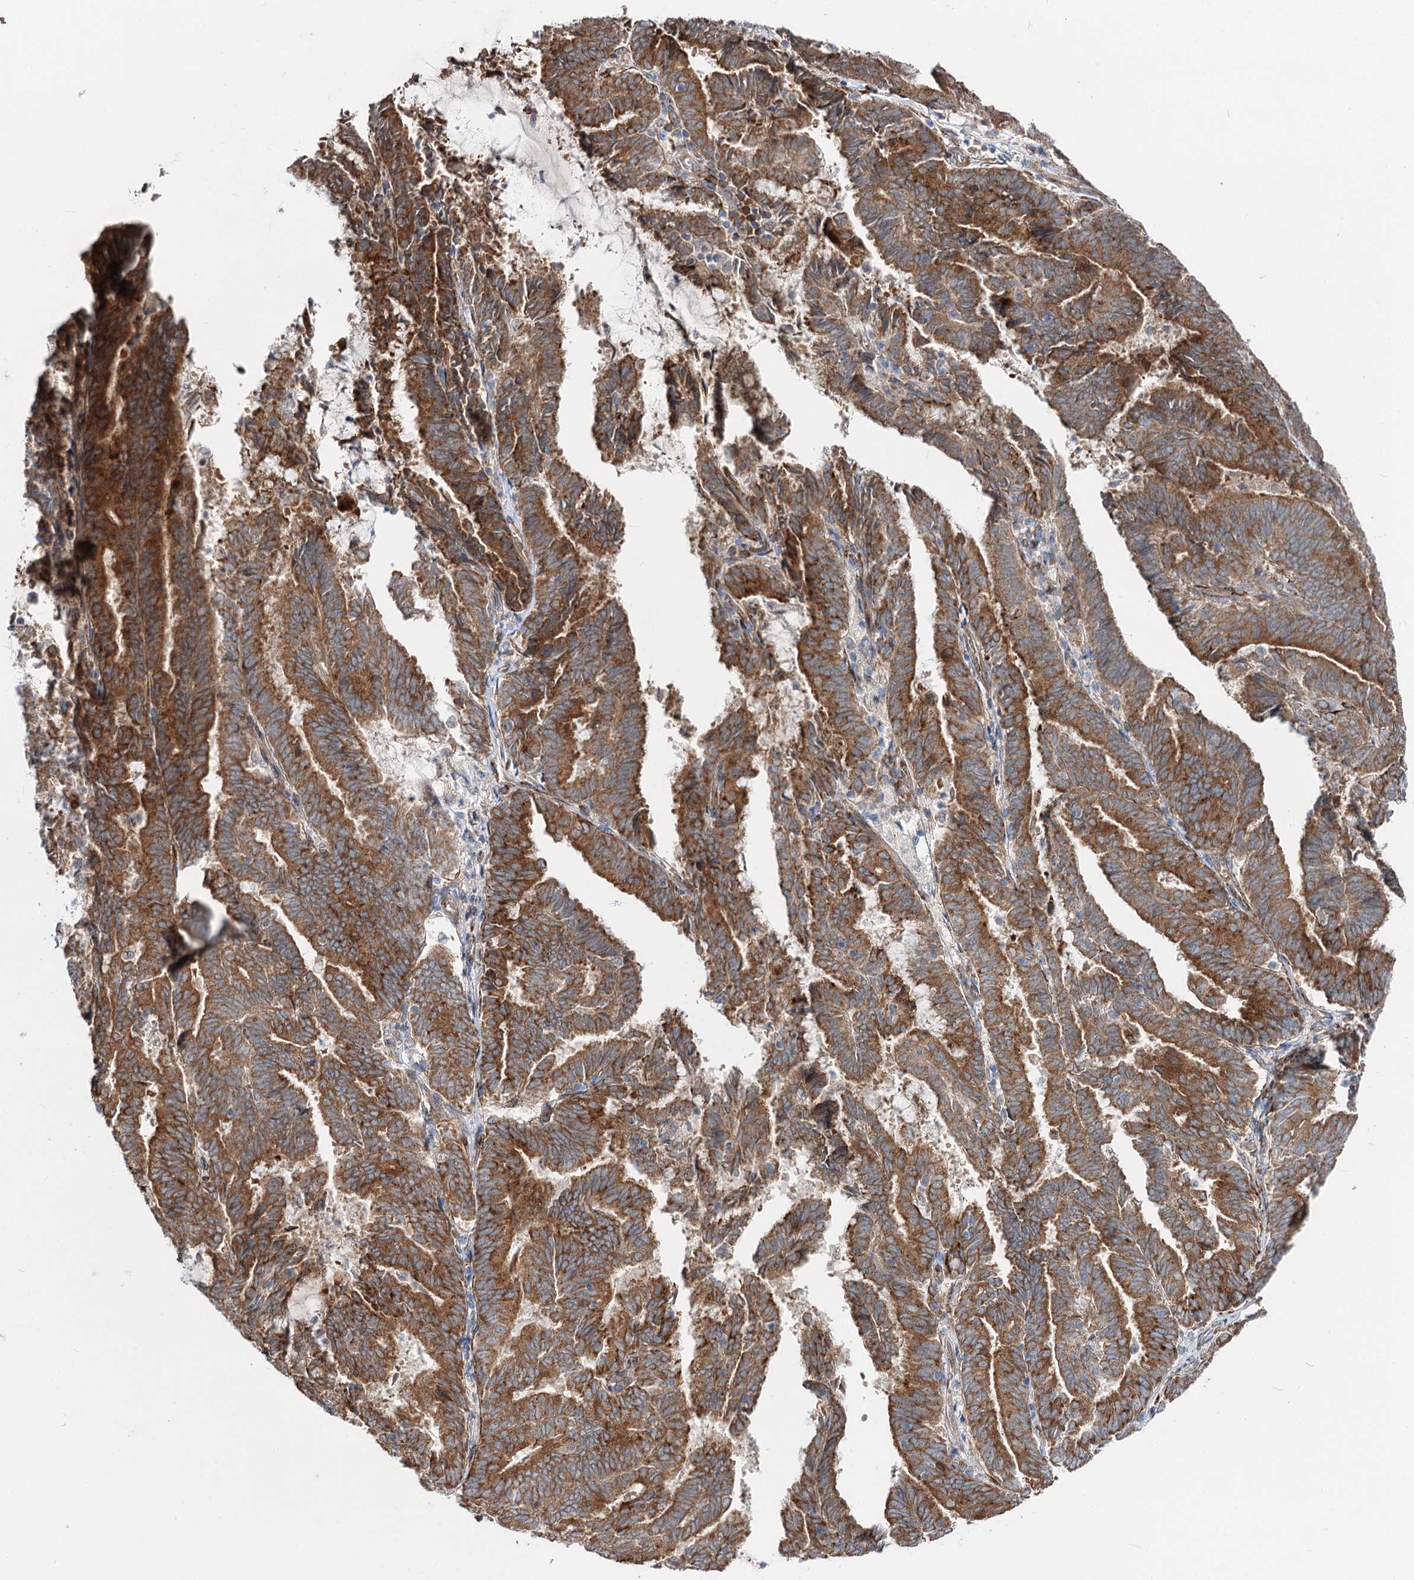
{"staining": {"intensity": "moderate", "quantity": ">75%", "location": "cytoplasmic/membranous"}, "tissue": "endometrial cancer", "cell_type": "Tumor cells", "image_type": "cancer", "snomed": [{"axis": "morphology", "description": "Adenocarcinoma, NOS"}, {"axis": "topography", "description": "Endometrium"}], "caption": "Protein expression analysis of human endometrial cancer reveals moderate cytoplasmic/membranous expression in approximately >75% of tumor cells. The staining is performed using DAB (3,3'-diaminobenzidine) brown chromogen to label protein expression. The nuclei are counter-stained blue using hematoxylin.", "gene": "SPART", "patient": {"sex": "female", "age": 80}}